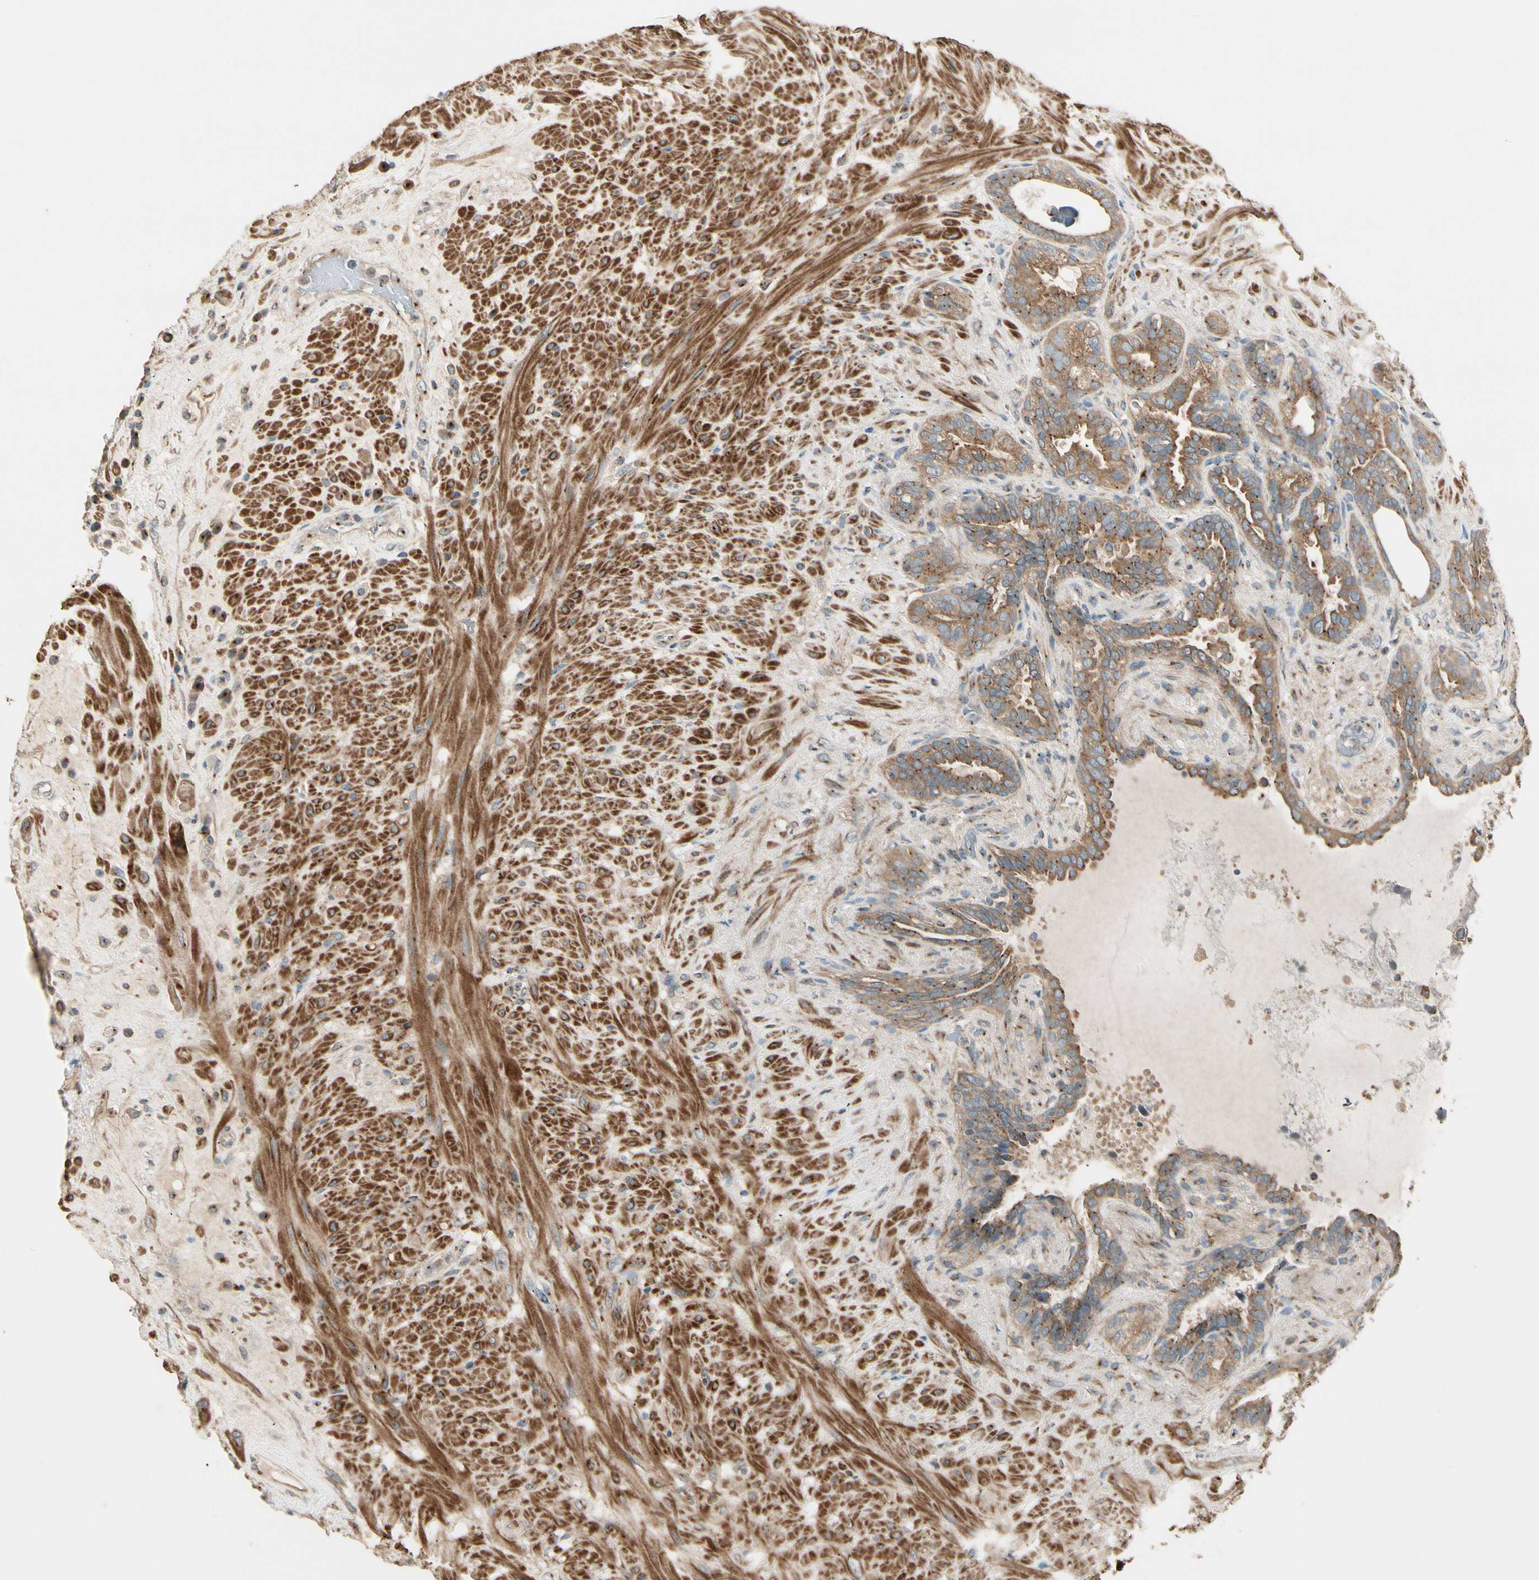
{"staining": {"intensity": "moderate", "quantity": ">75%", "location": "cytoplasmic/membranous"}, "tissue": "seminal vesicle", "cell_type": "Glandular cells", "image_type": "normal", "snomed": [{"axis": "morphology", "description": "Normal tissue, NOS"}, {"axis": "topography", "description": "Seminal veicle"}], "caption": "Glandular cells display medium levels of moderate cytoplasmic/membranous staining in approximately >75% of cells in normal seminal vesicle.", "gene": "AKAP9", "patient": {"sex": "male", "age": 61}}